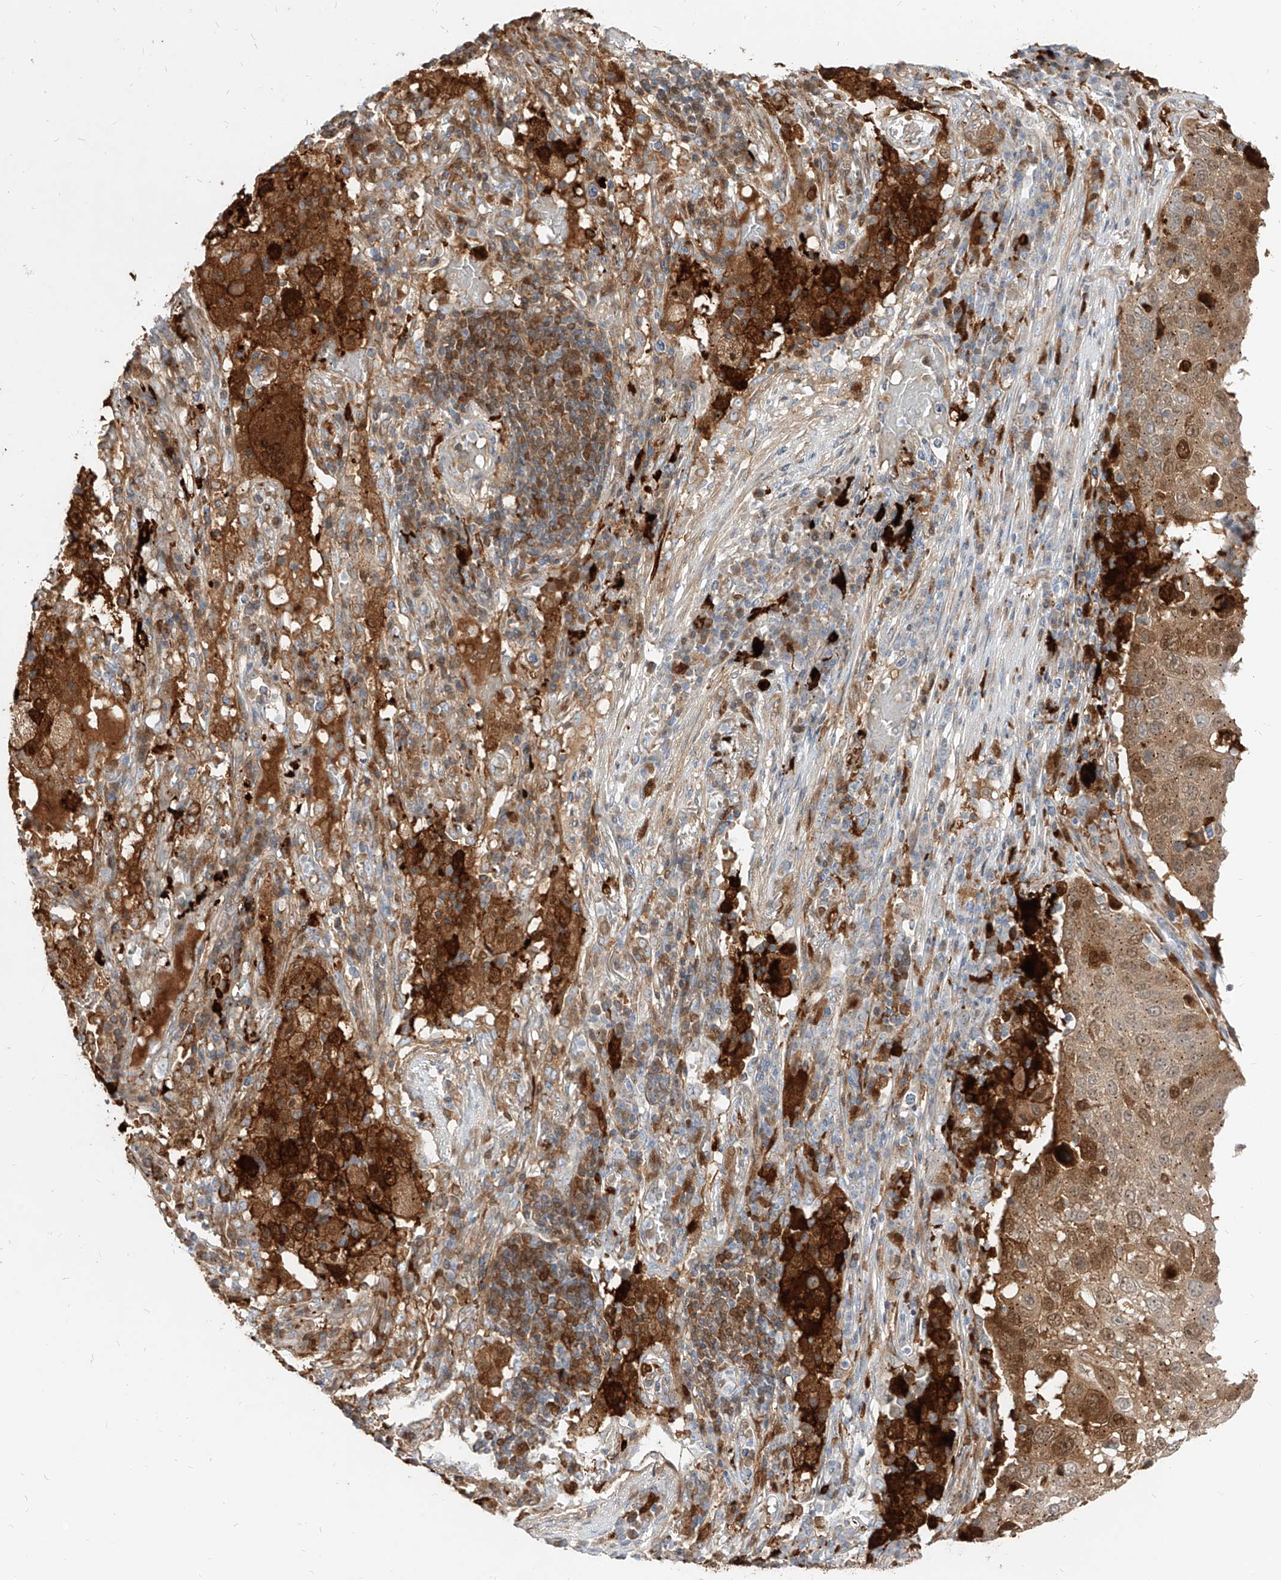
{"staining": {"intensity": "moderate", "quantity": ">75%", "location": "cytoplasmic/membranous"}, "tissue": "lung cancer", "cell_type": "Tumor cells", "image_type": "cancer", "snomed": [{"axis": "morphology", "description": "Squamous cell carcinoma, NOS"}, {"axis": "topography", "description": "Lung"}], "caption": "This image reveals lung cancer stained with immunohistochemistry (IHC) to label a protein in brown. The cytoplasmic/membranous of tumor cells show moderate positivity for the protein. Nuclei are counter-stained blue.", "gene": "KYNU", "patient": {"sex": "male", "age": 65}}